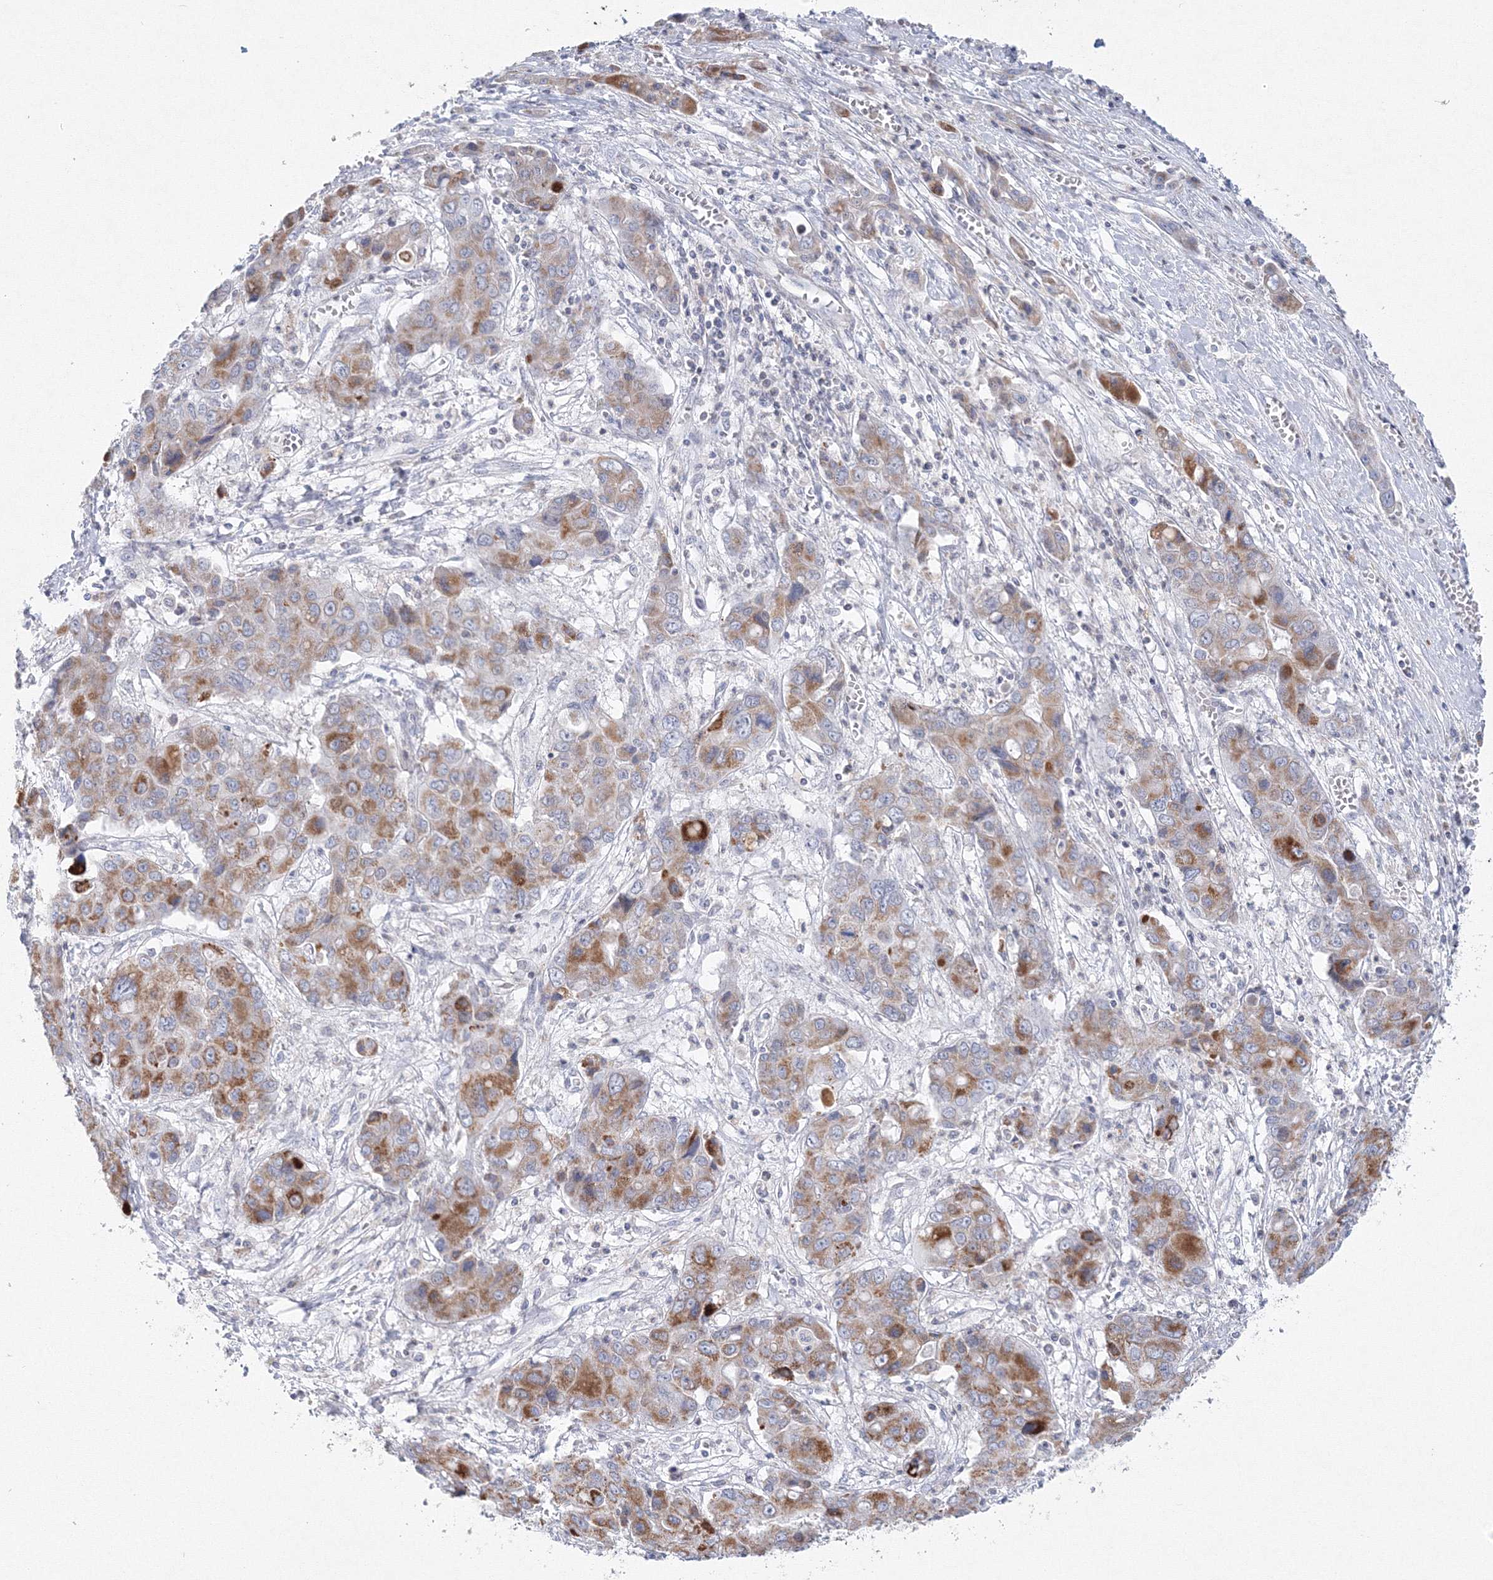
{"staining": {"intensity": "moderate", "quantity": "25%-75%", "location": "cytoplasmic/membranous"}, "tissue": "liver cancer", "cell_type": "Tumor cells", "image_type": "cancer", "snomed": [{"axis": "morphology", "description": "Cholangiocarcinoma"}, {"axis": "topography", "description": "Liver"}], "caption": "Protein staining shows moderate cytoplasmic/membranous expression in approximately 25%-75% of tumor cells in liver cancer. The staining is performed using DAB brown chromogen to label protein expression. The nuclei are counter-stained blue using hematoxylin.", "gene": "NIPAL1", "patient": {"sex": "male", "age": 67}}